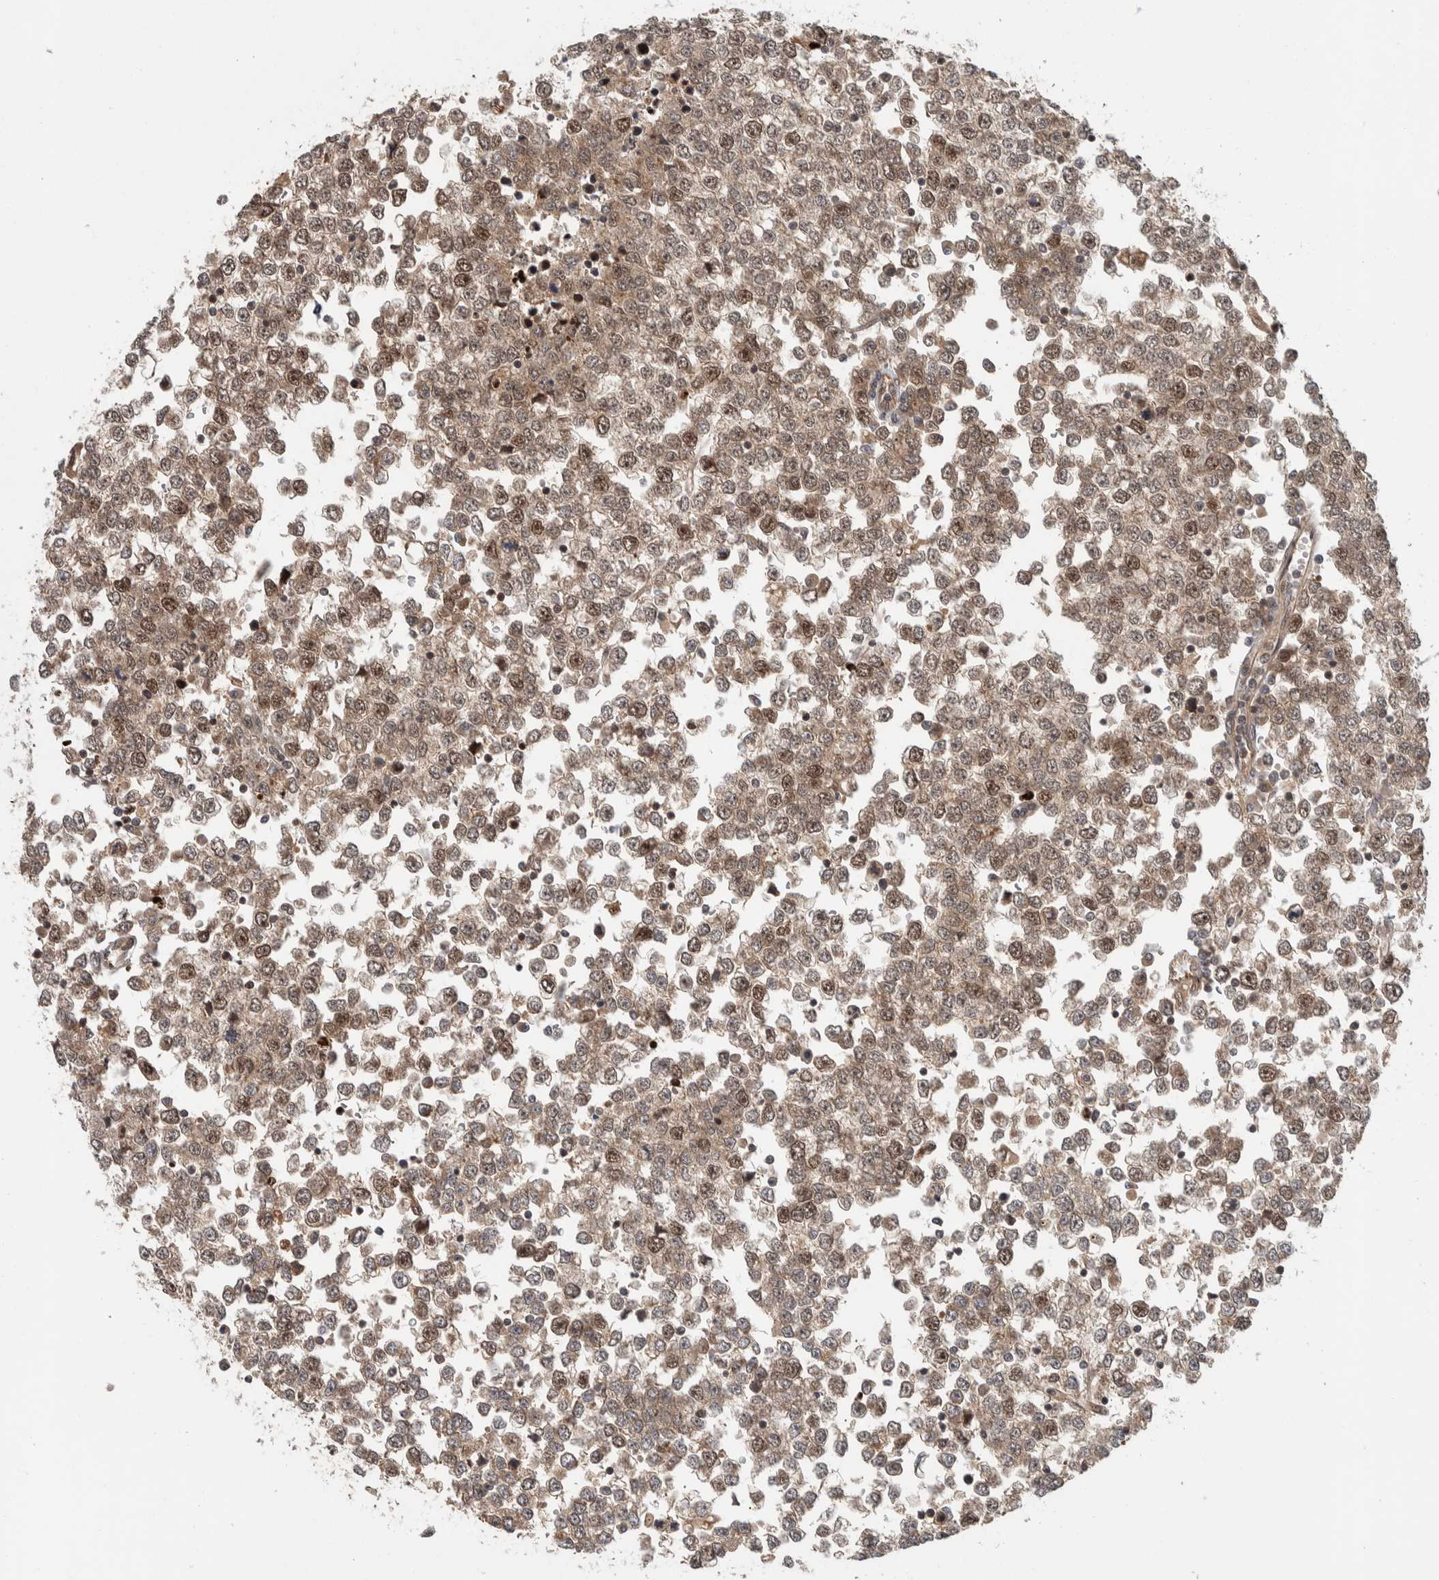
{"staining": {"intensity": "moderate", "quantity": ">75%", "location": "nuclear"}, "tissue": "testis cancer", "cell_type": "Tumor cells", "image_type": "cancer", "snomed": [{"axis": "morphology", "description": "Seminoma, NOS"}, {"axis": "topography", "description": "Testis"}], "caption": "A micrograph showing moderate nuclear staining in about >75% of tumor cells in testis cancer (seminoma), as visualized by brown immunohistochemical staining.", "gene": "RPS6KA4", "patient": {"sex": "male", "age": 65}}